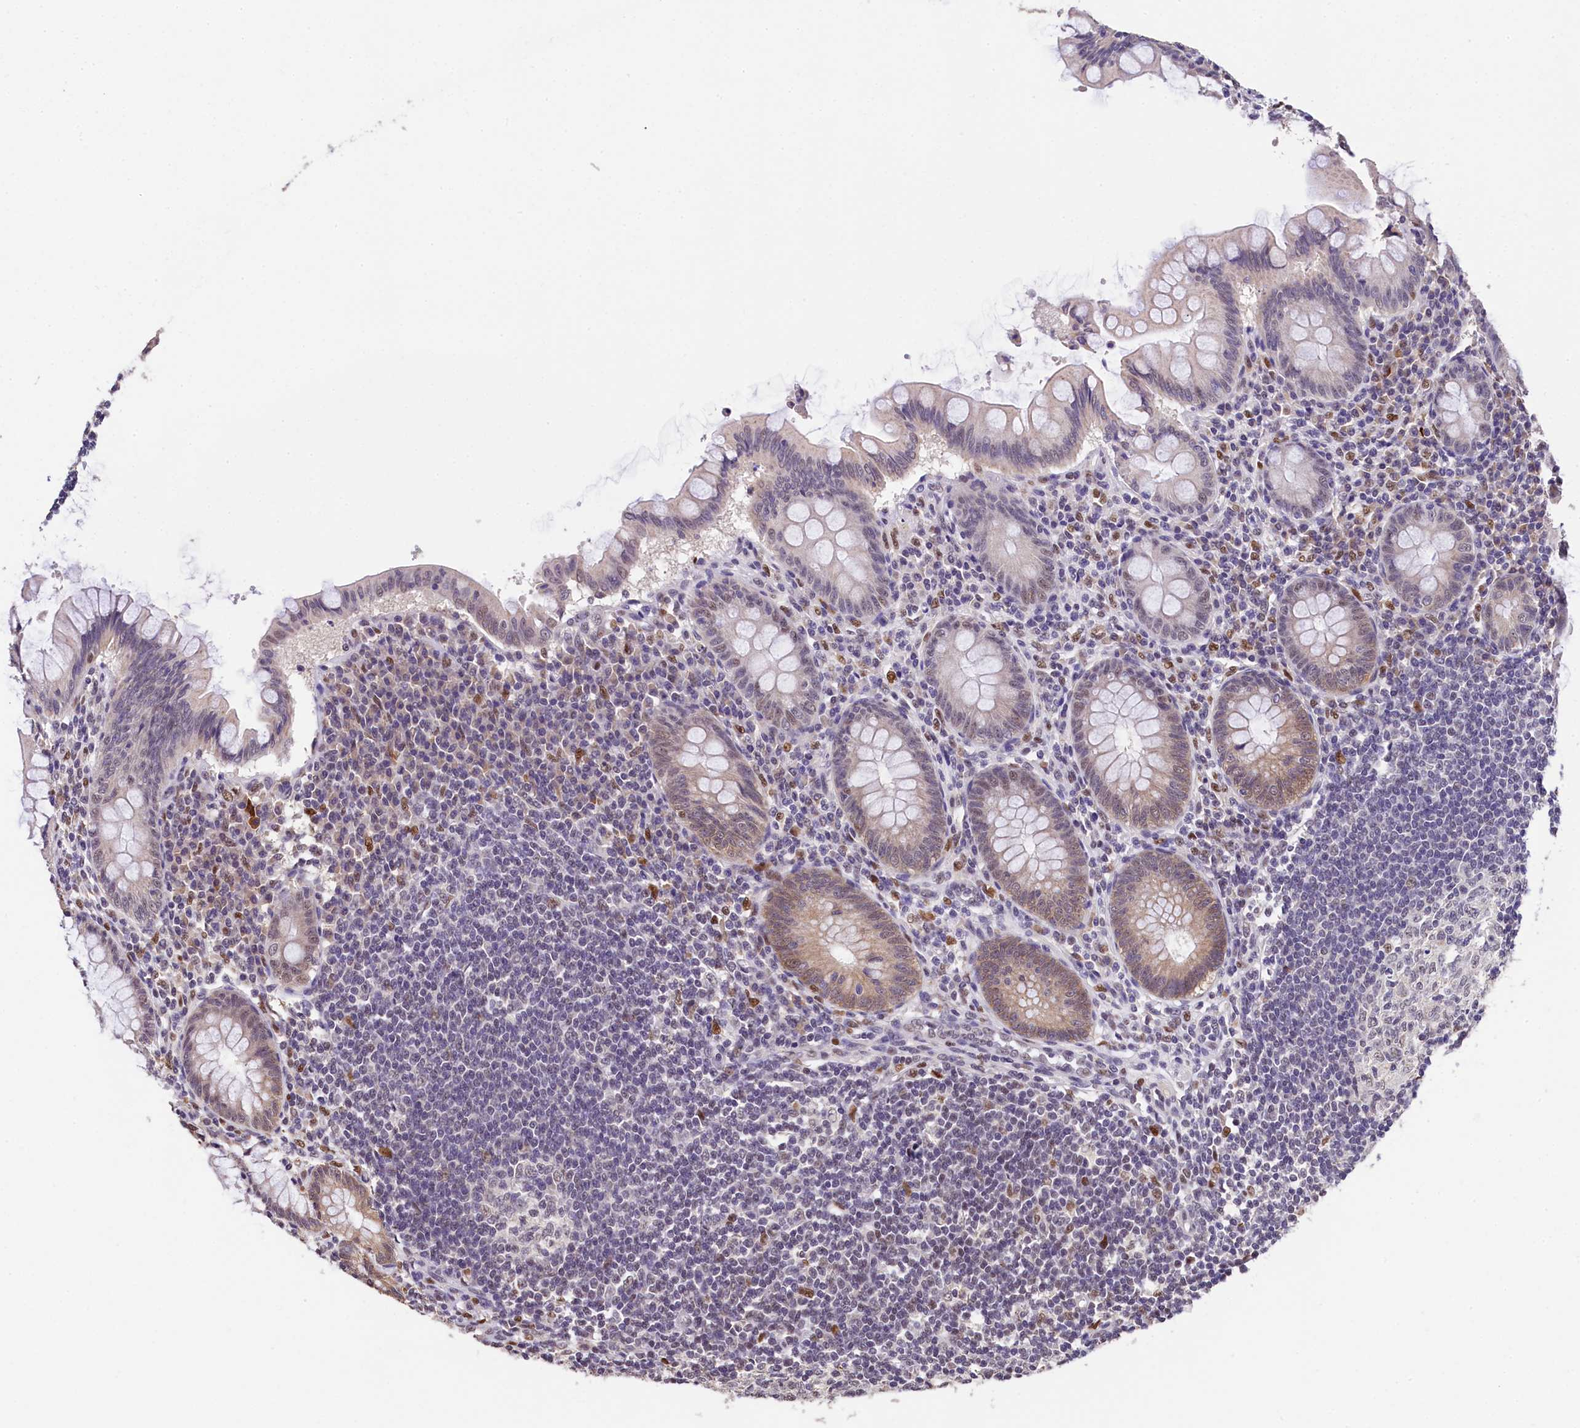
{"staining": {"intensity": "weak", "quantity": "25%-75%", "location": "cytoplasmic/membranous,nuclear"}, "tissue": "appendix", "cell_type": "Glandular cells", "image_type": "normal", "snomed": [{"axis": "morphology", "description": "Normal tissue, NOS"}, {"axis": "topography", "description": "Appendix"}], "caption": "Immunohistochemistry micrograph of benign human appendix stained for a protein (brown), which demonstrates low levels of weak cytoplasmic/membranous,nuclear staining in about 25%-75% of glandular cells.", "gene": "HECTD4", "patient": {"sex": "female", "age": 33}}